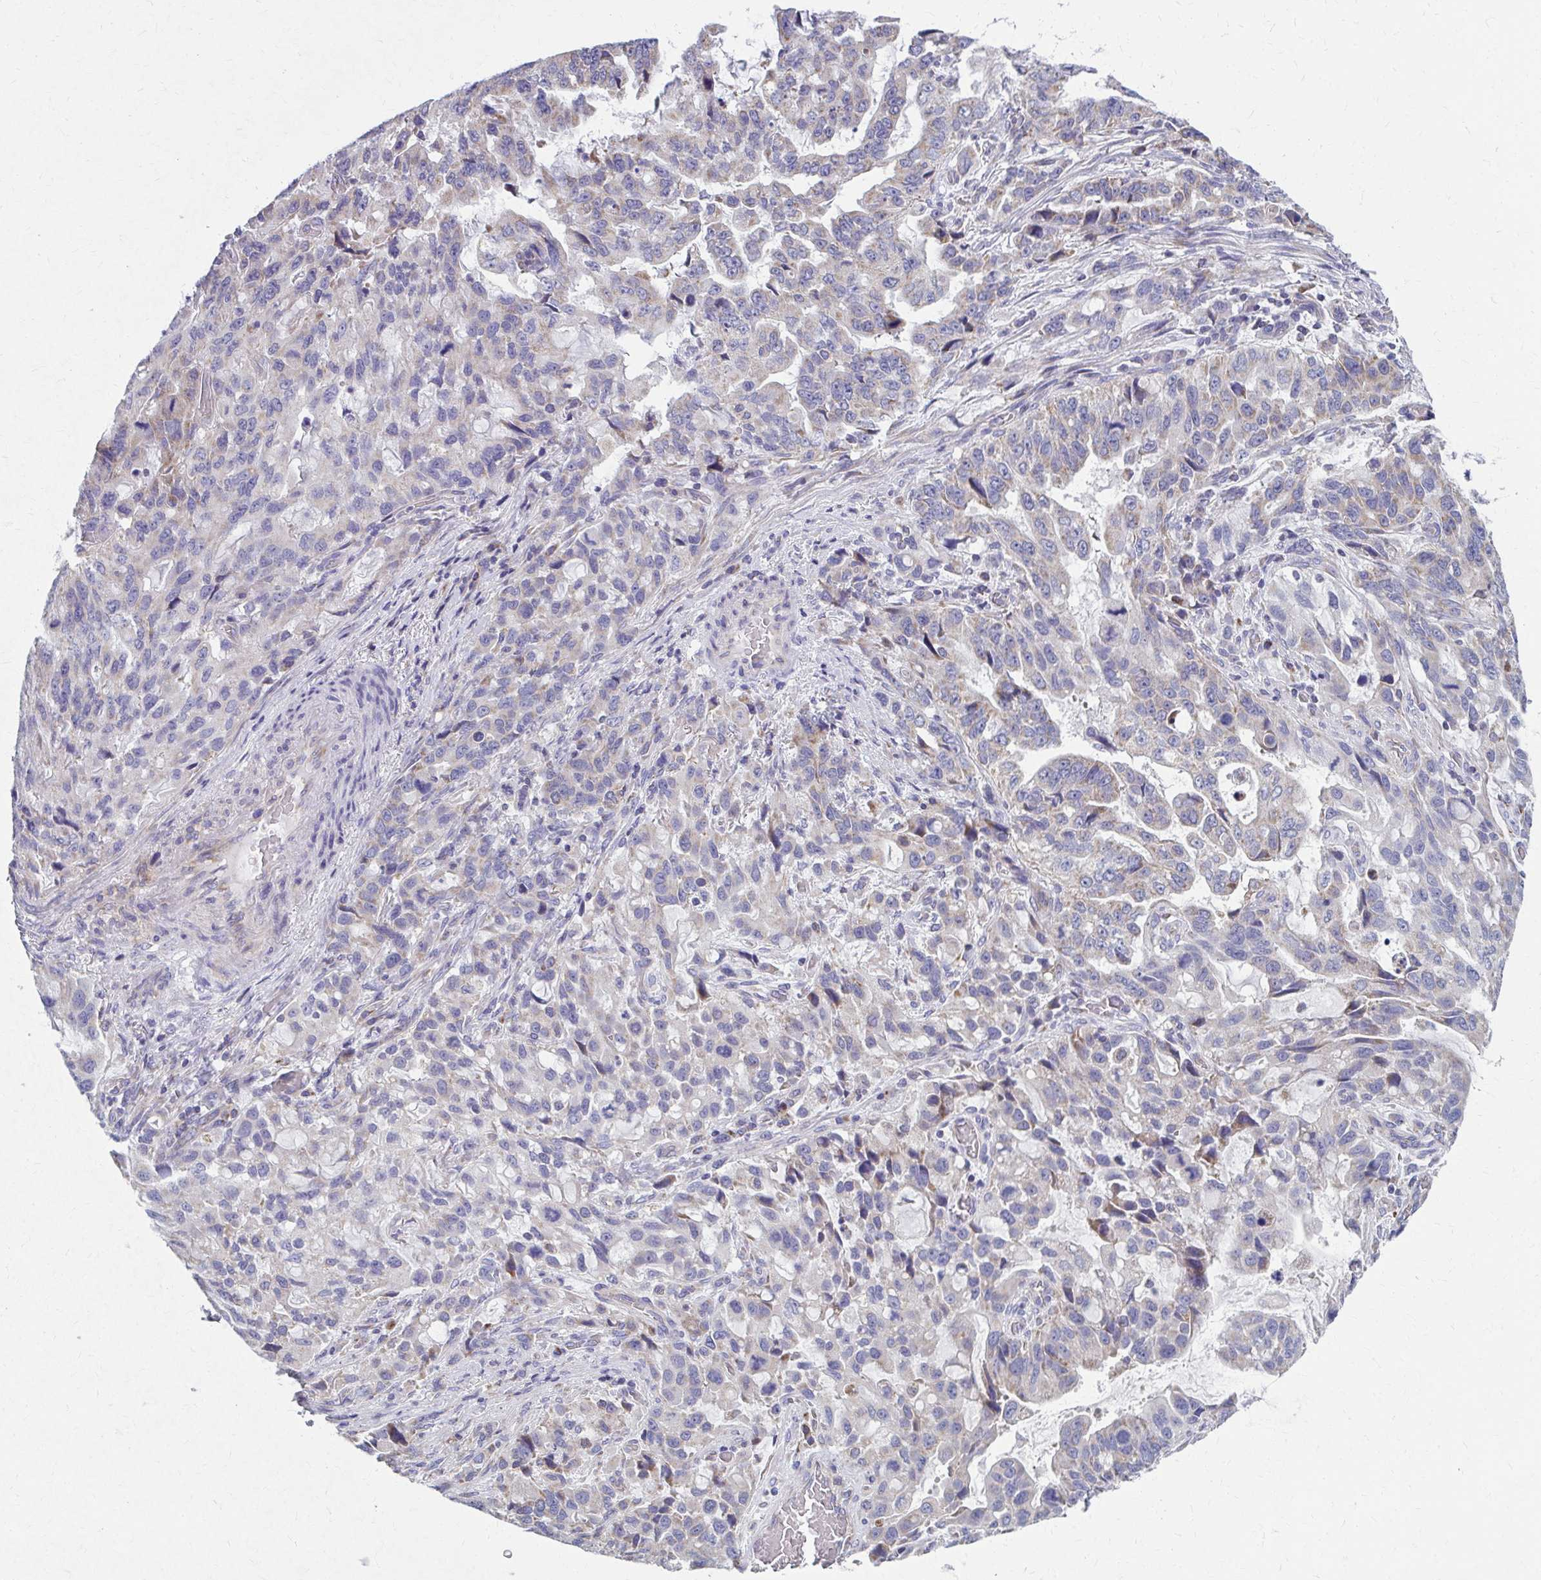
{"staining": {"intensity": "weak", "quantity": "<25%", "location": "cytoplasmic/membranous"}, "tissue": "stomach cancer", "cell_type": "Tumor cells", "image_type": "cancer", "snomed": [{"axis": "morphology", "description": "Adenocarcinoma, NOS"}, {"axis": "topography", "description": "Stomach, upper"}], "caption": "Stomach cancer (adenocarcinoma) stained for a protein using immunohistochemistry (IHC) exhibits no staining tumor cells.", "gene": "RCC1L", "patient": {"sex": "male", "age": 85}}